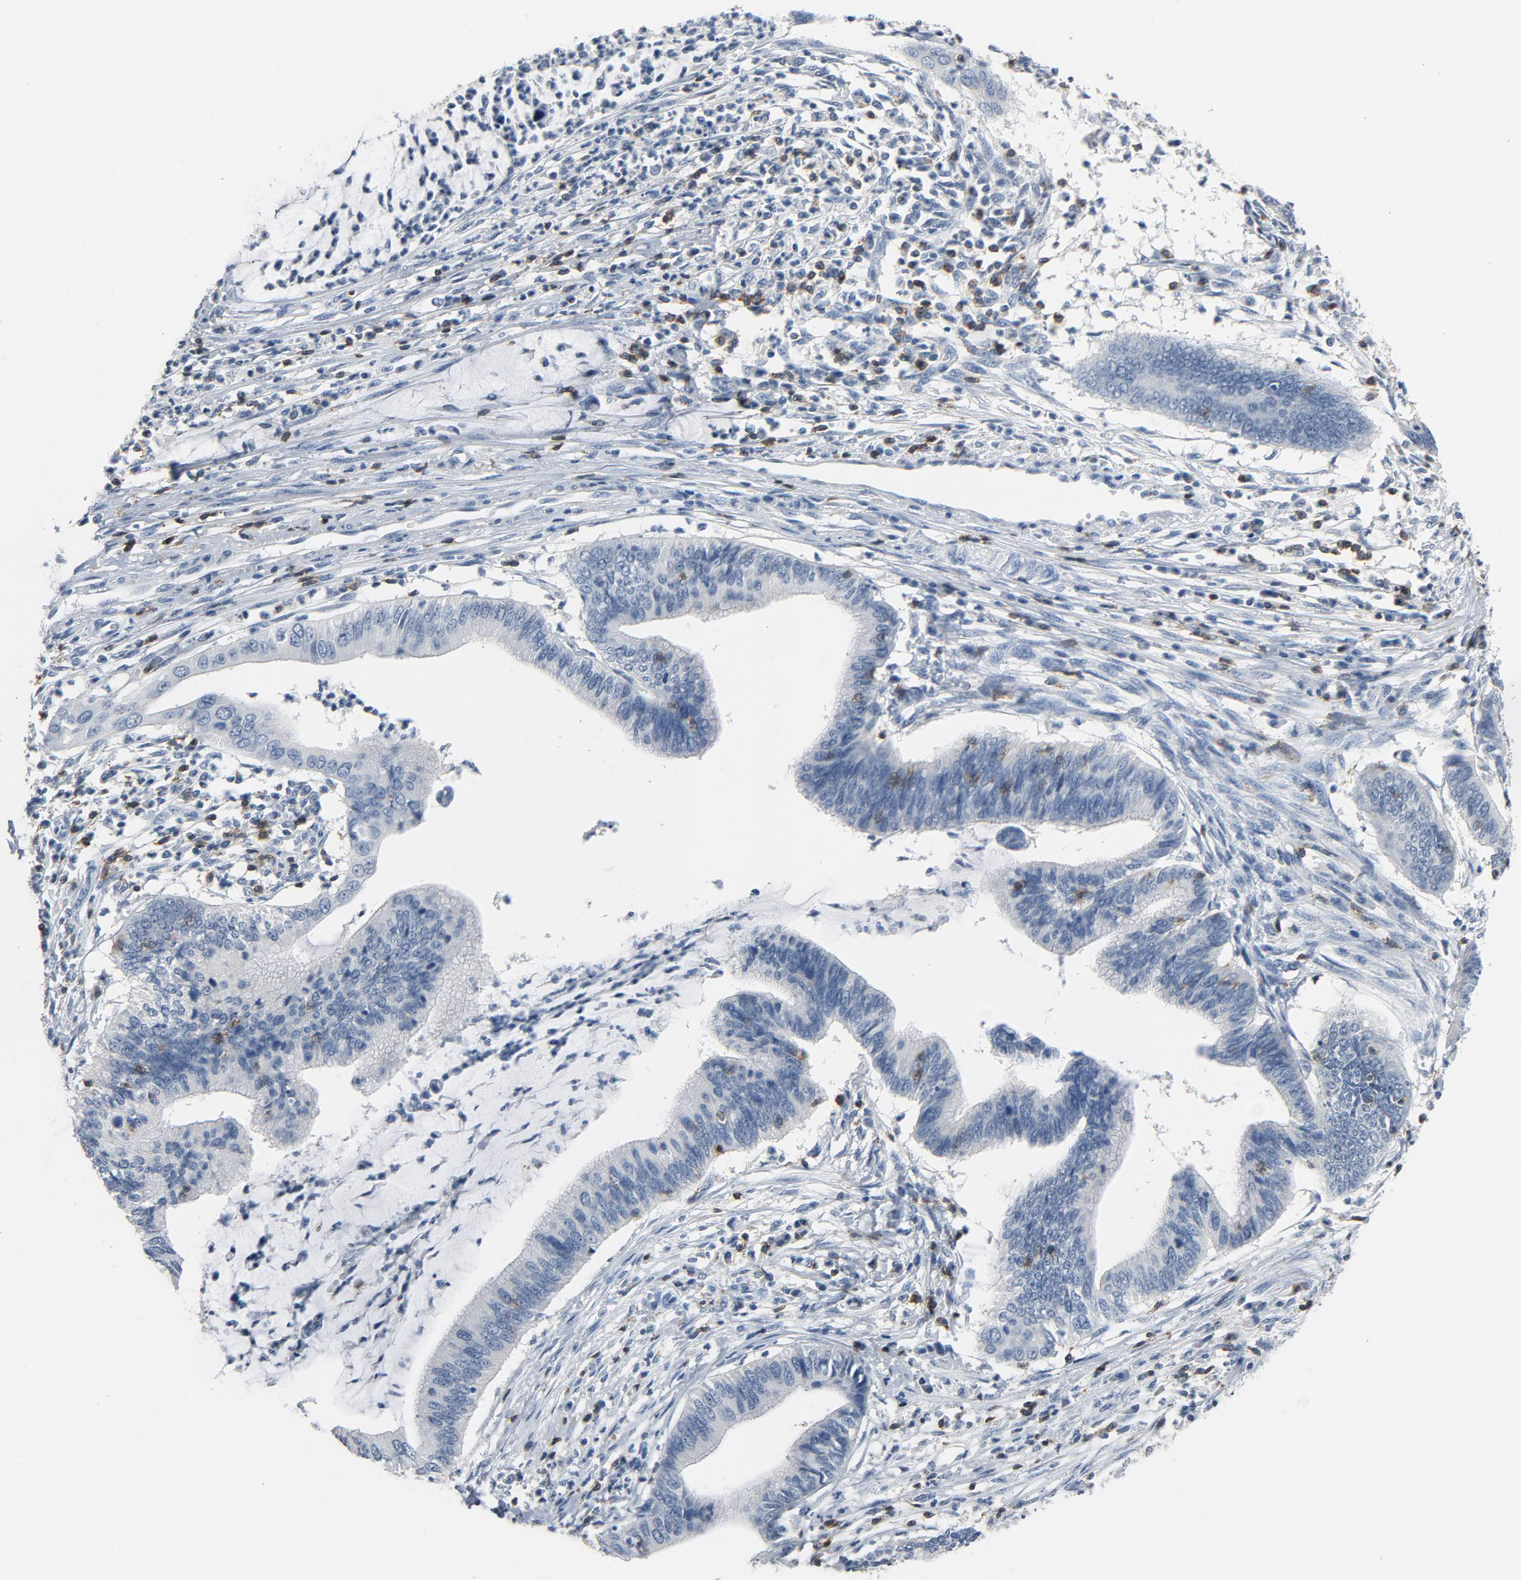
{"staining": {"intensity": "negative", "quantity": "none", "location": "none"}, "tissue": "cervical cancer", "cell_type": "Tumor cells", "image_type": "cancer", "snomed": [{"axis": "morphology", "description": "Adenocarcinoma, NOS"}, {"axis": "topography", "description": "Cervix"}], "caption": "High magnification brightfield microscopy of cervical adenocarcinoma stained with DAB (3,3'-diaminobenzidine) (brown) and counterstained with hematoxylin (blue): tumor cells show no significant expression.", "gene": "LCK", "patient": {"sex": "female", "age": 36}}